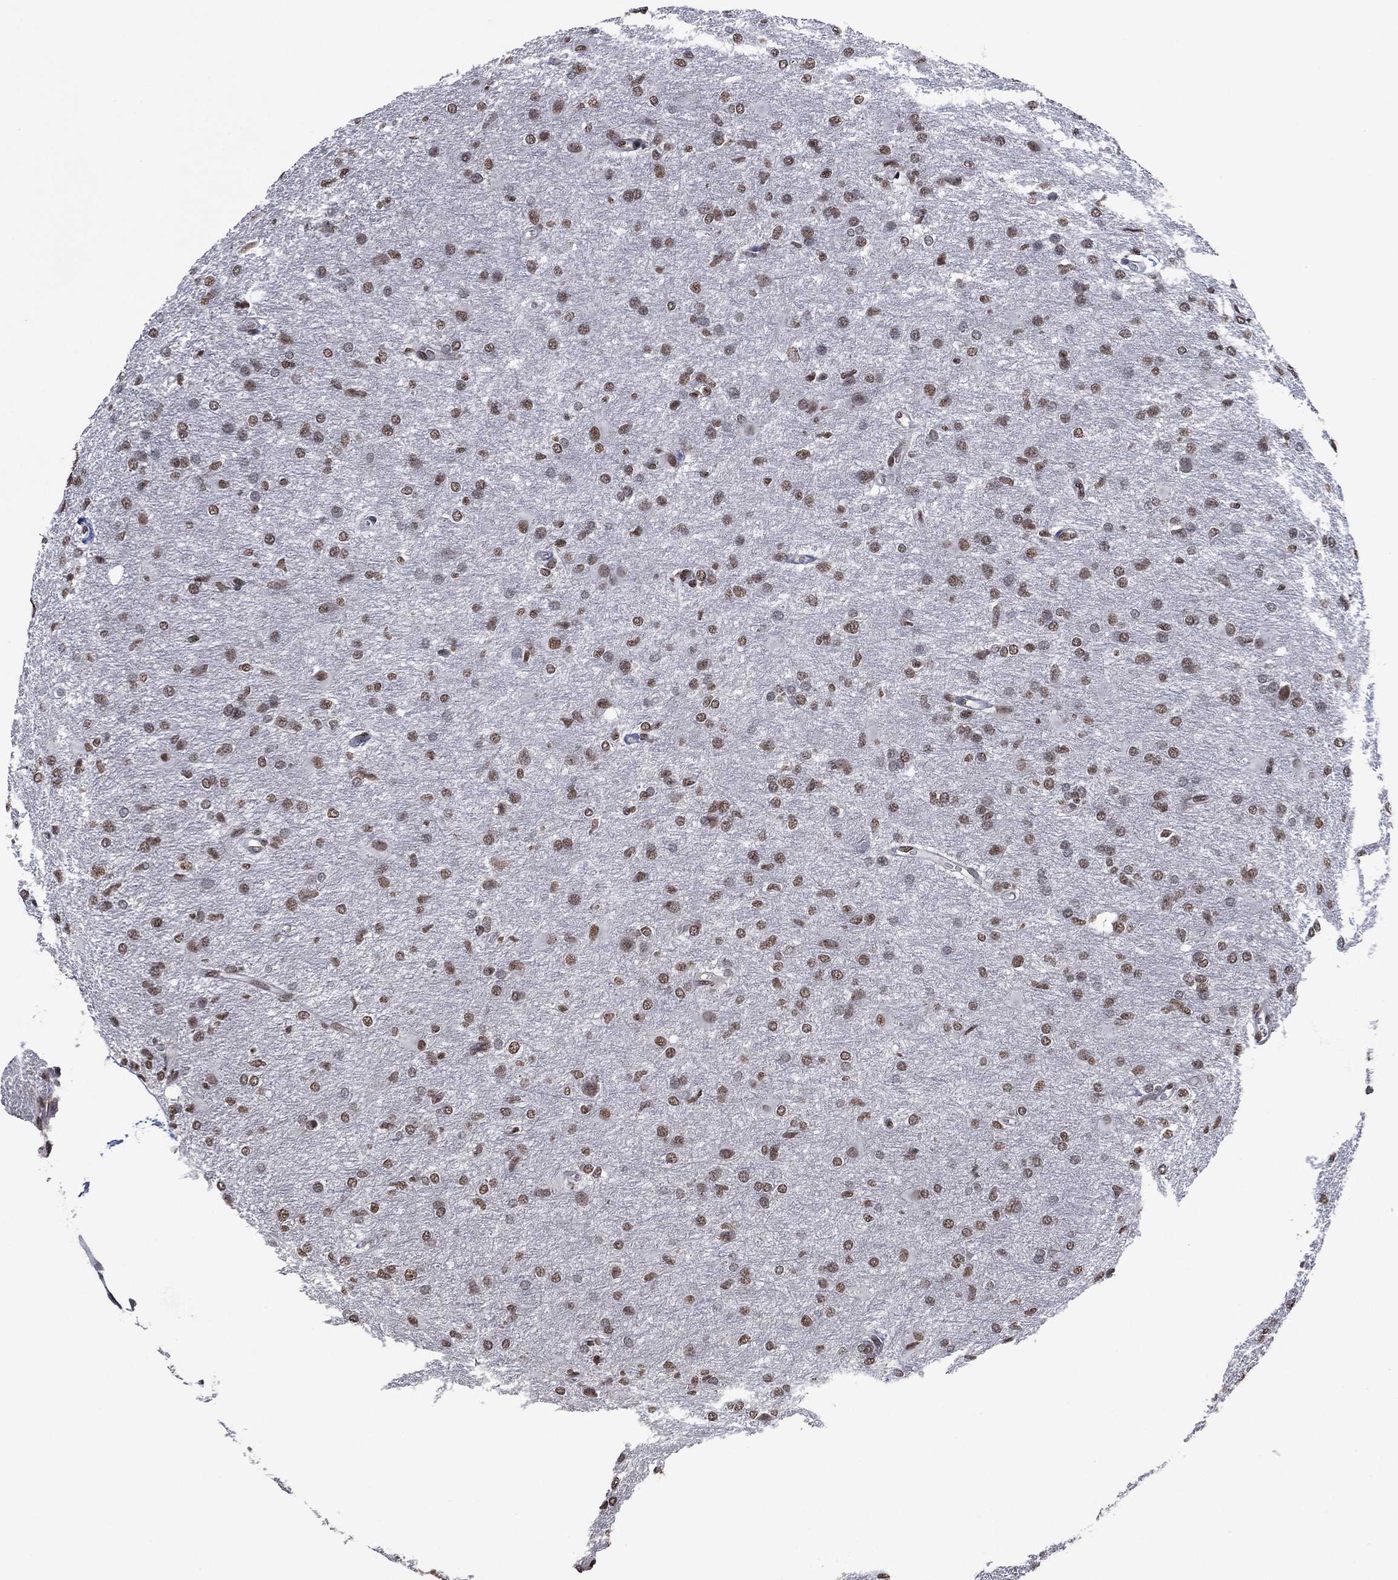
{"staining": {"intensity": "weak", "quantity": "25%-75%", "location": "nuclear"}, "tissue": "glioma", "cell_type": "Tumor cells", "image_type": "cancer", "snomed": [{"axis": "morphology", "description": "Glioma, malignant, High grade"}, {"axis": "topography", "description": "Brain"}], "caption": "Immunohistochemical staining of glioma shows low levels of weak nuclear protein staining in approximately 25%-75% of tumor cells.", "gene": "EHMT1", "patient": {"sex": "male", "age": 68}}